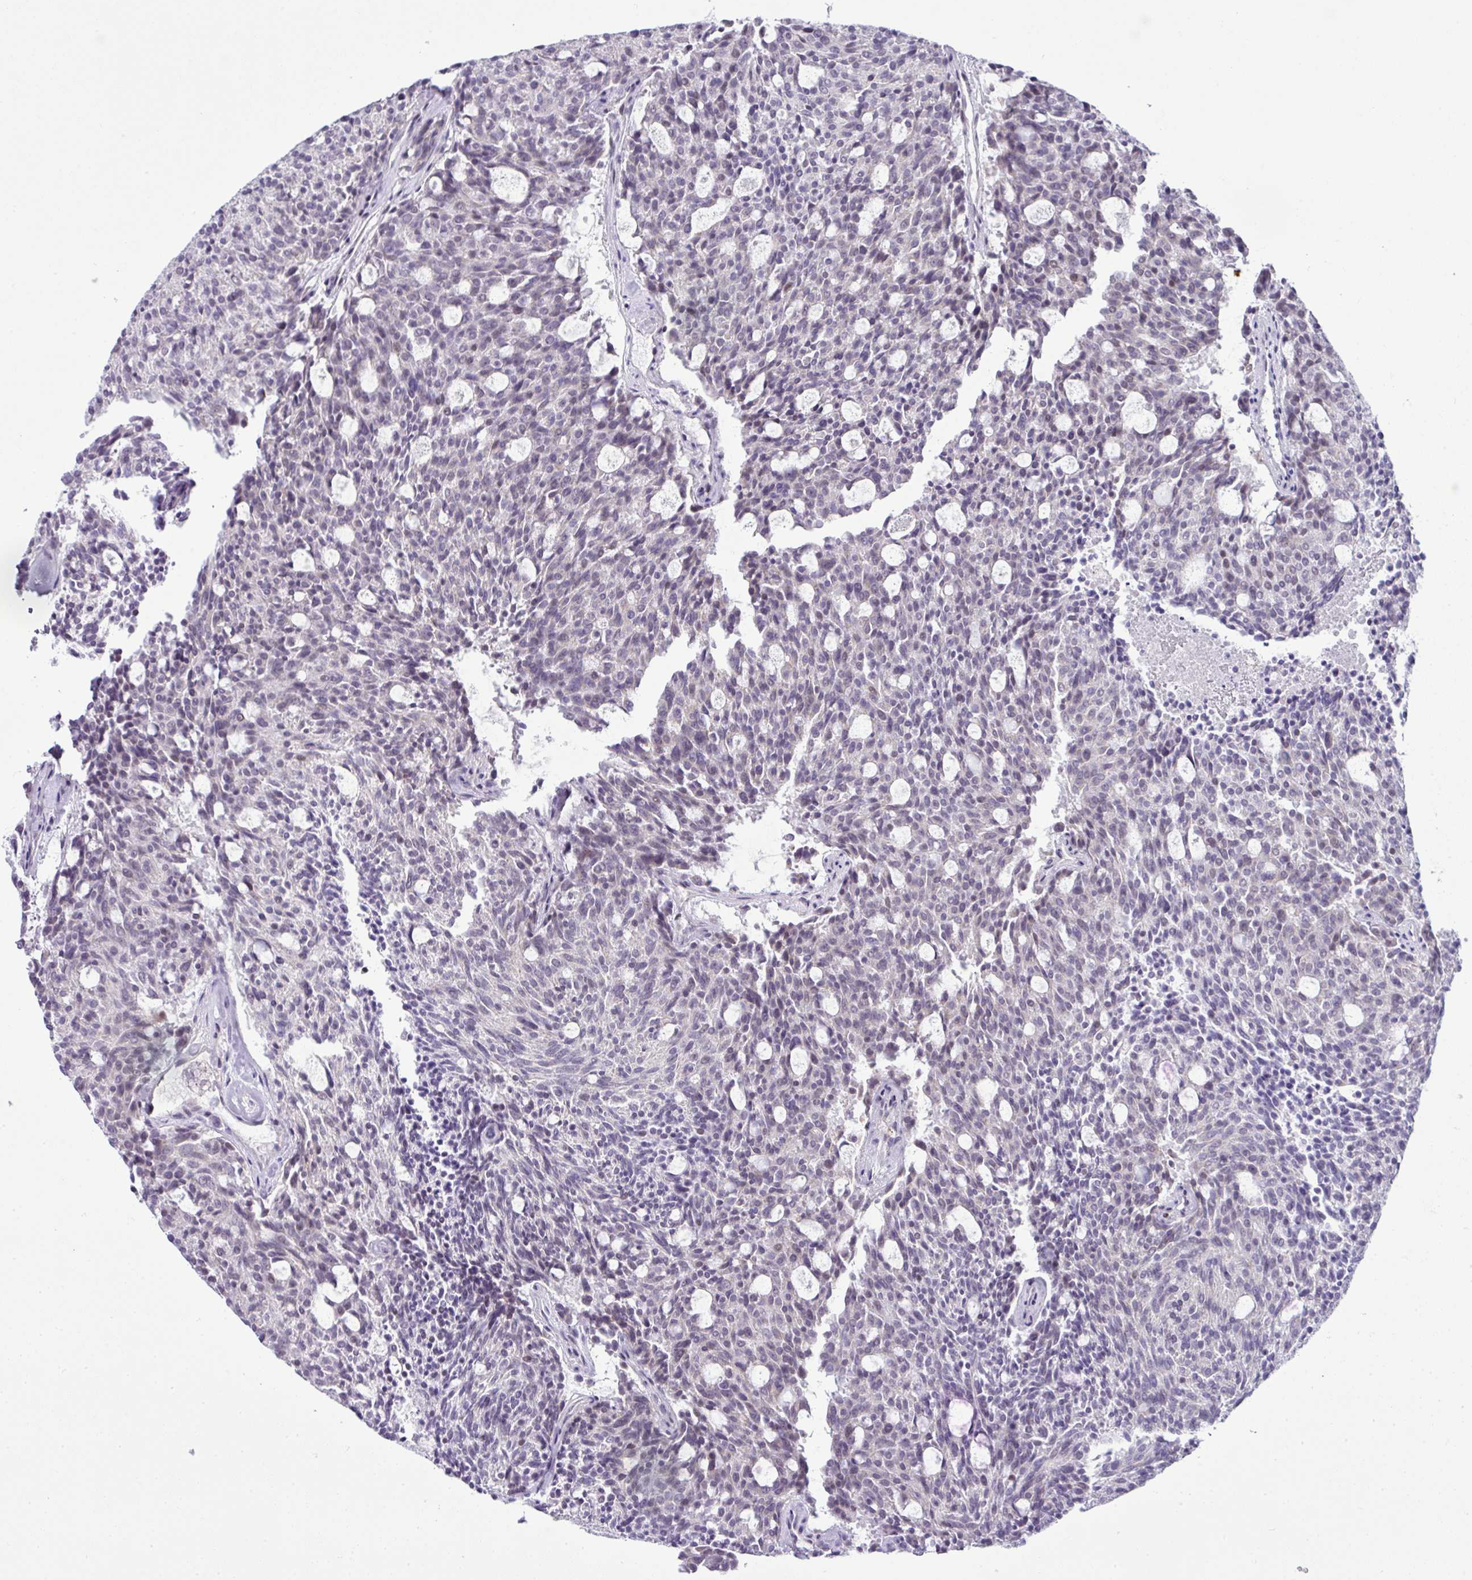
{"staining": {"intensity": "negative", "quantity": "none", "location": "none"}, "tissue": "carcinoid", "cell_type": "Tumor cells", "image_type": "cancer", "snomed": [{"axis": "morphology", "description": "Carcinoid, malignant, NOS"}, {"axis": "topography", "description": "Pancreas"}], "caption": "Tumor cells are negative for protein expression in human carcinoid.", "gene": "CMTM5", "patient": {"sex": "female", "age": 54}}